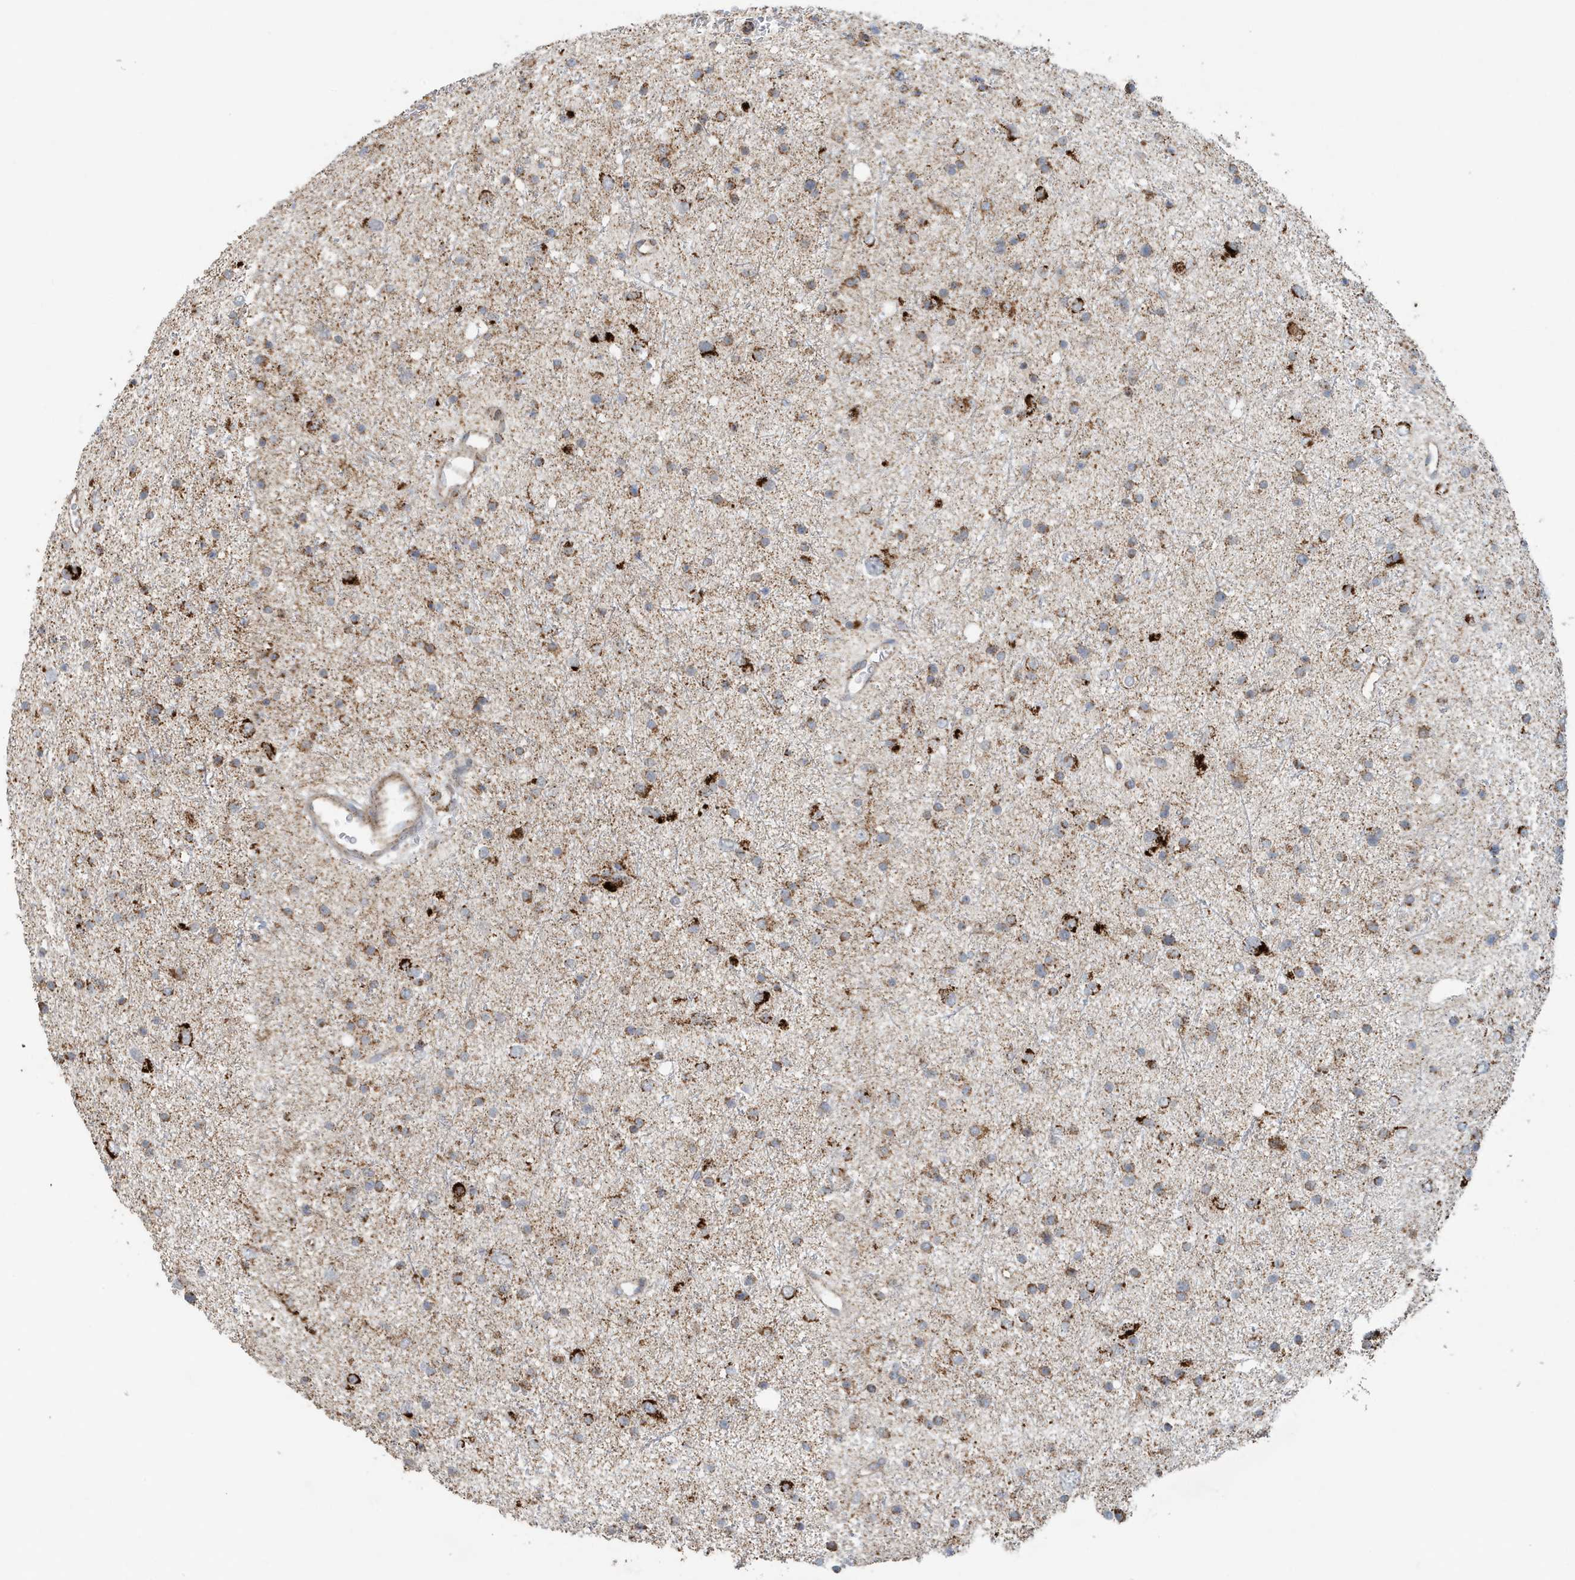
{"staining": {"intensity": "moderate", "quantity": ">75%", "location": "cytoplasmic/membranous"}, "tissue": "glioma", "cell_type": "Tumor cells", "image_type": "cancer", "snomed": [{"axis": "morphology", "description": "Glioma, malignant, Low grade"}, {"axis": "topography", "description": "Brain"}], "caption": "Immunohistochemical staining of glioma shows medium levels of moderate cytoplasmic/membranous protein positivity in about >75% of tumor cells. (Brightfield microscopy of DAB IHC at high magnification).", "gene": "MAN1A1", "patient": {"sex": "female", "age": 37}}